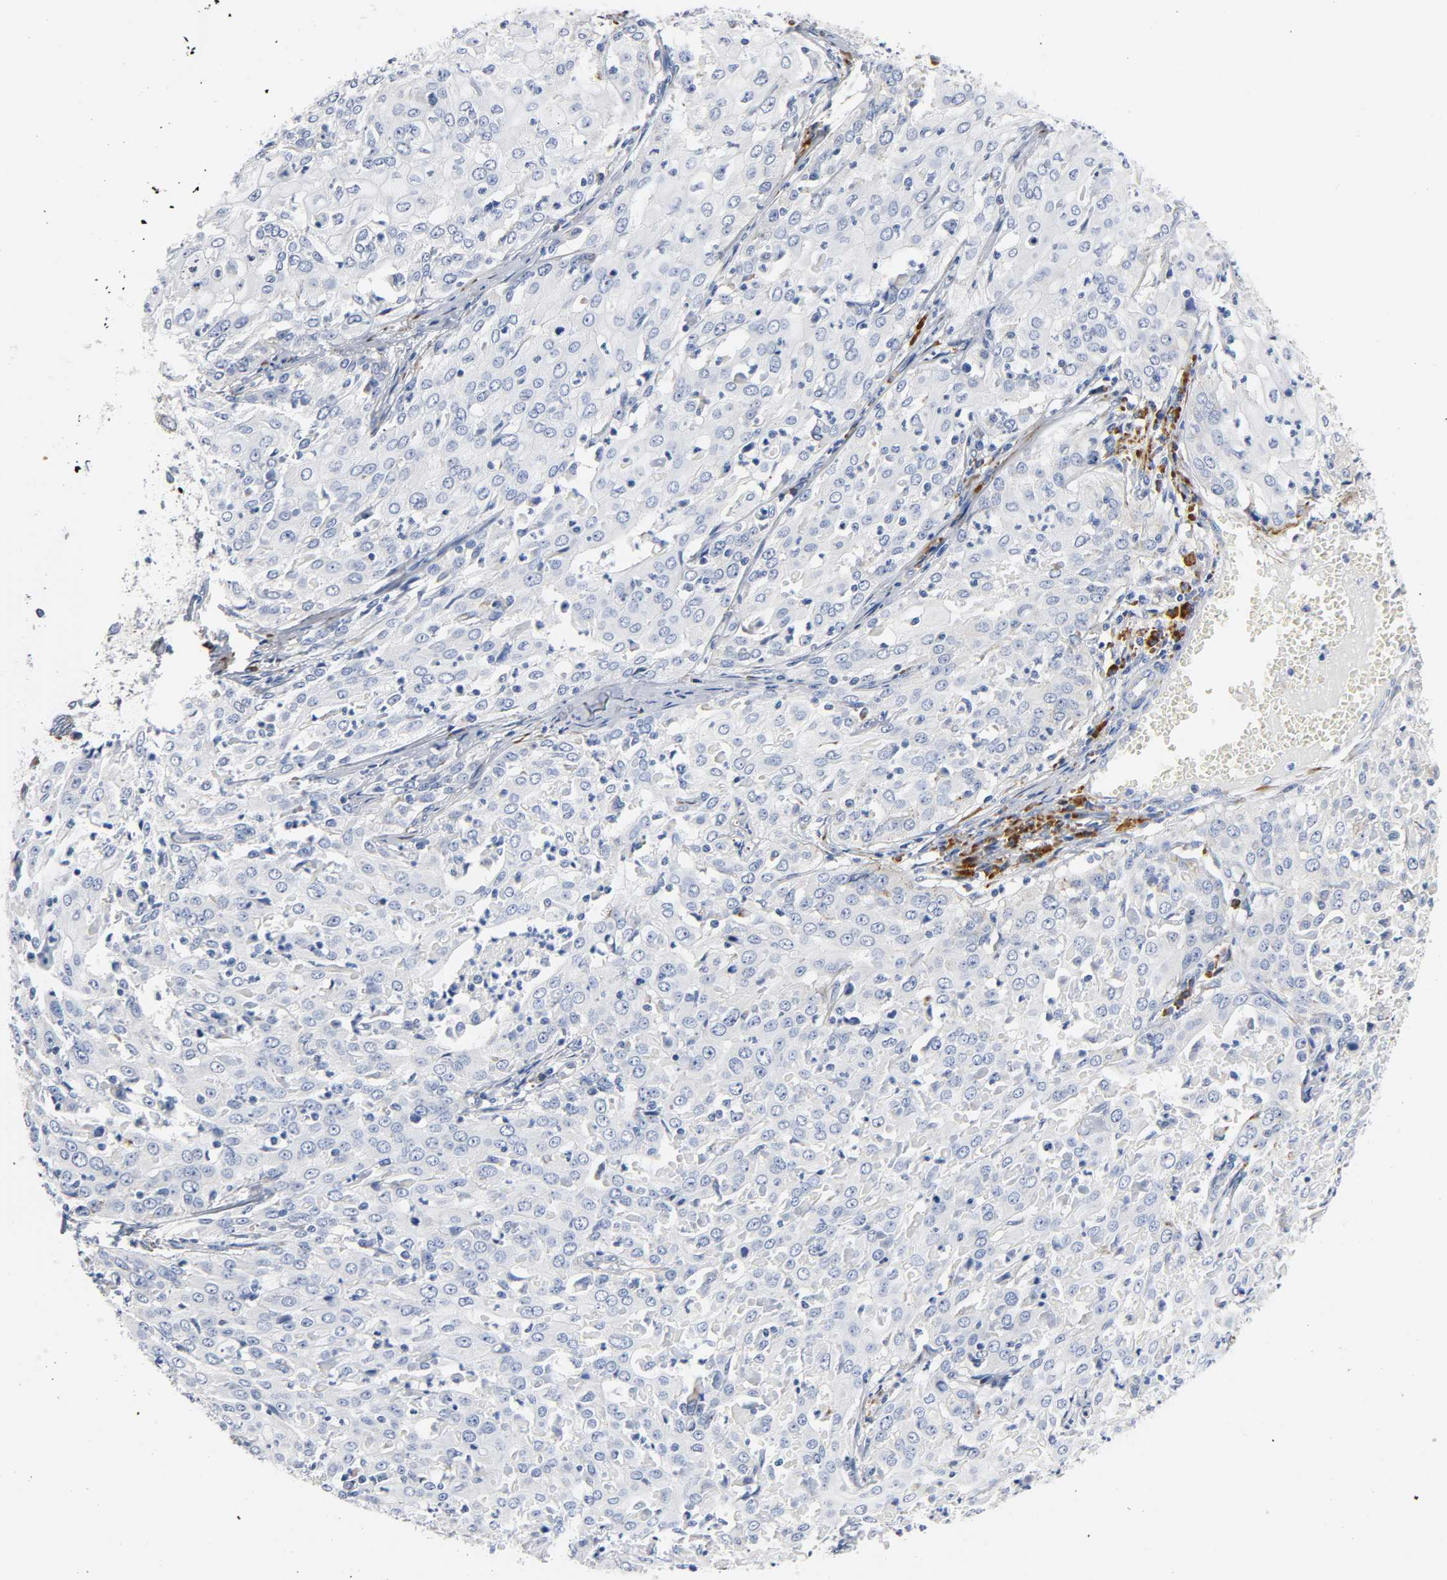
{"staining": {"intensity": "negative", "quantity": "none", "location": "none"}, "tissue": "cervical cancer", "cell_type": "Tumor cells", "image_type": "cancer", "snomed": [{"axis": "morphology", "description": "Squamous cell carcinoma, NOS"}, {"axis": "topography", "description": "Cervix"}], "caption": "Tumor cells are negative for brown protein staining in squamous cell carcinoma (cervical).", "gene": "REL", "patient": {"sex": "female", "age": 39}}